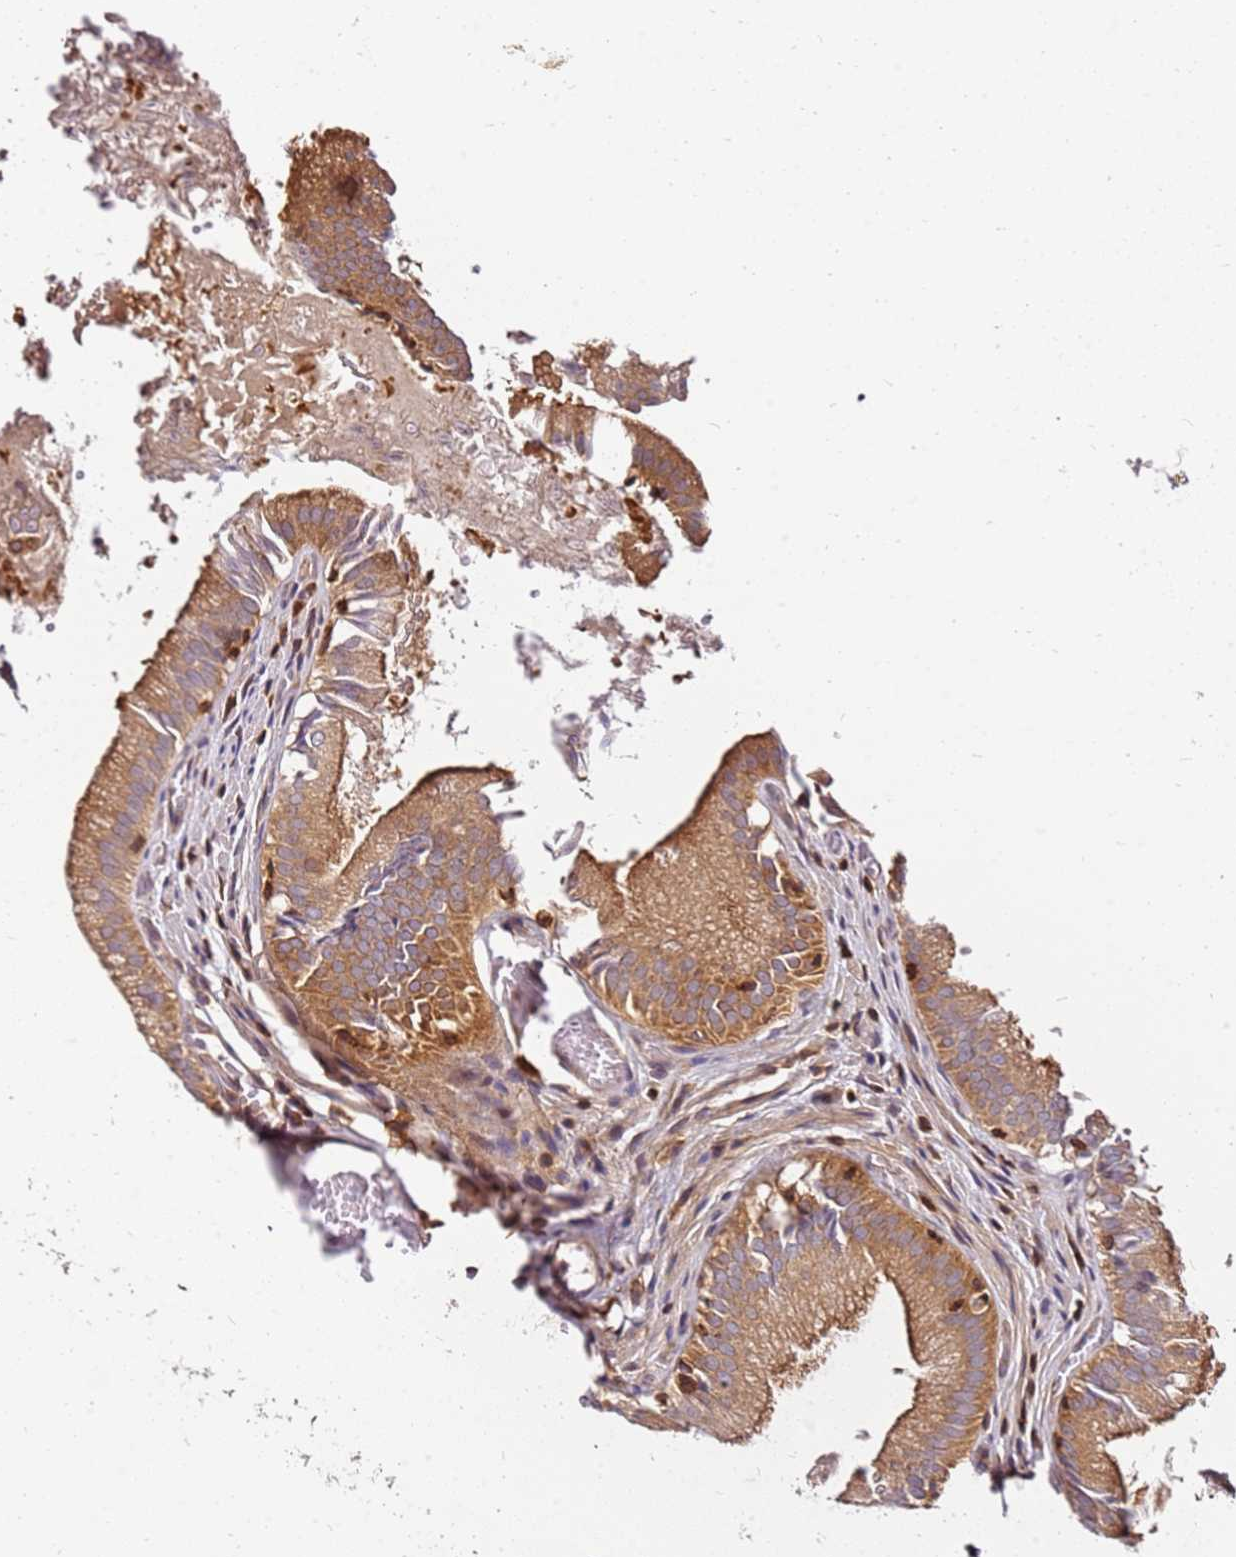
{"staining": {"intensity": "strong", "quantity": ">75%", "location": "cytoplasmic/membranous"}, "tissue": "gallbladder", "cell_type": "Glandular cells", "image_type": "normal", "snomed": [{"axis": "morphology", "description": "Normal tissue, NOS"}, {"axis": "topography", "description": "Gallbladder"}, {"axis": "topography", "description": "Peripheral nerve tissue"}], "caption": "Strong cytoplasmic/membranous protein positivity is present in about >75% of glandular cells in gallbladder.", "gene": "PIH1D1", "patient": {"sex": "male", "age": 17}}